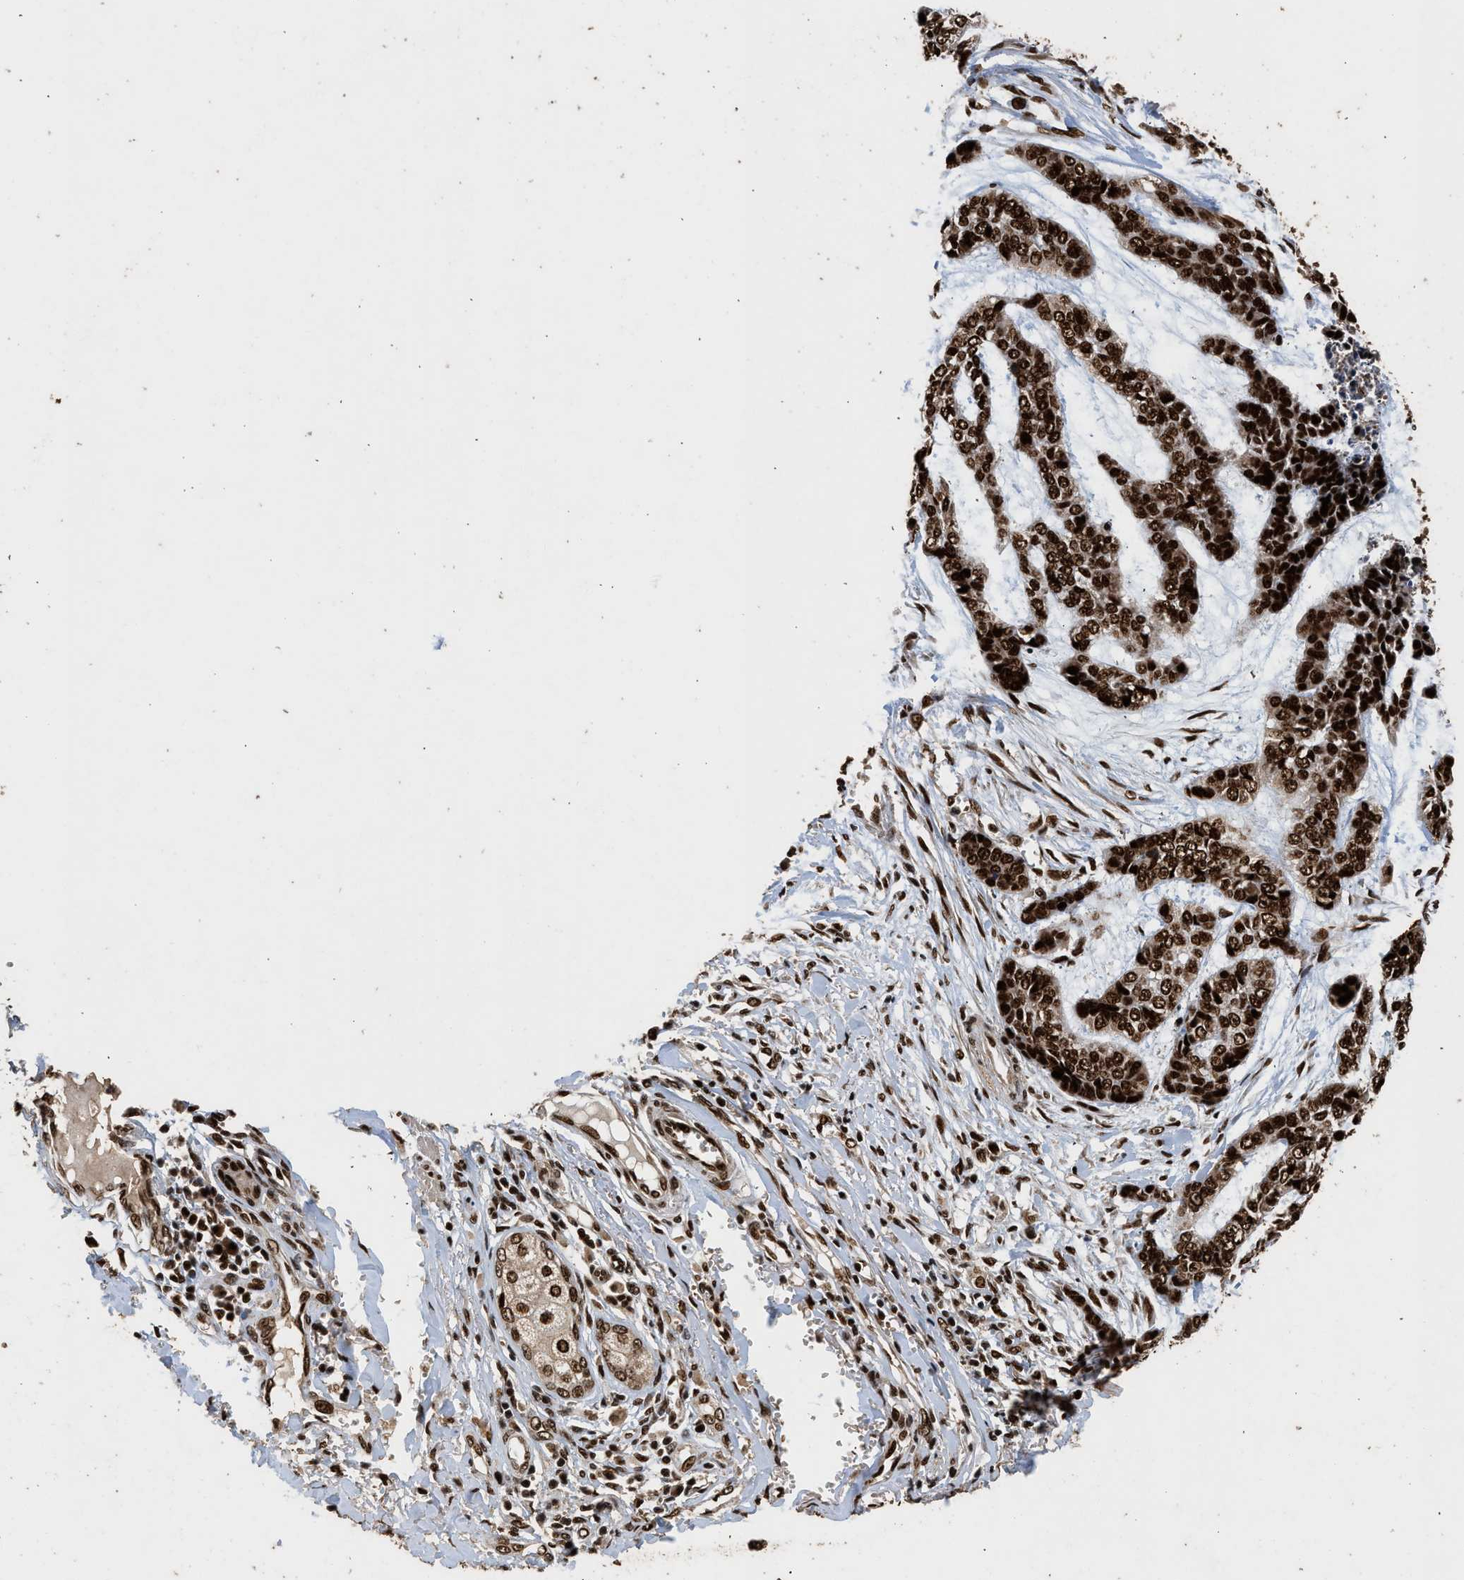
{"staining": {"intensity": "strong", "quantity": ">75%", "location": "nuclear"}, "tissue": "skin cancer", "cell_type": "Tumor cells", "image_type": "cancer", "snomed": [{"axis": "morphology", "description": "Basal cell carcinoma"}, {"axis": "topography", "description": "Skin"}], "caption": "Protein staining shows strong nuclear expression in about >75% of tumor cells in skin cancer (basal cell carcinoma).", "gene": "PPP4R3B", "patient": {"sex": "female", "age": 64}}